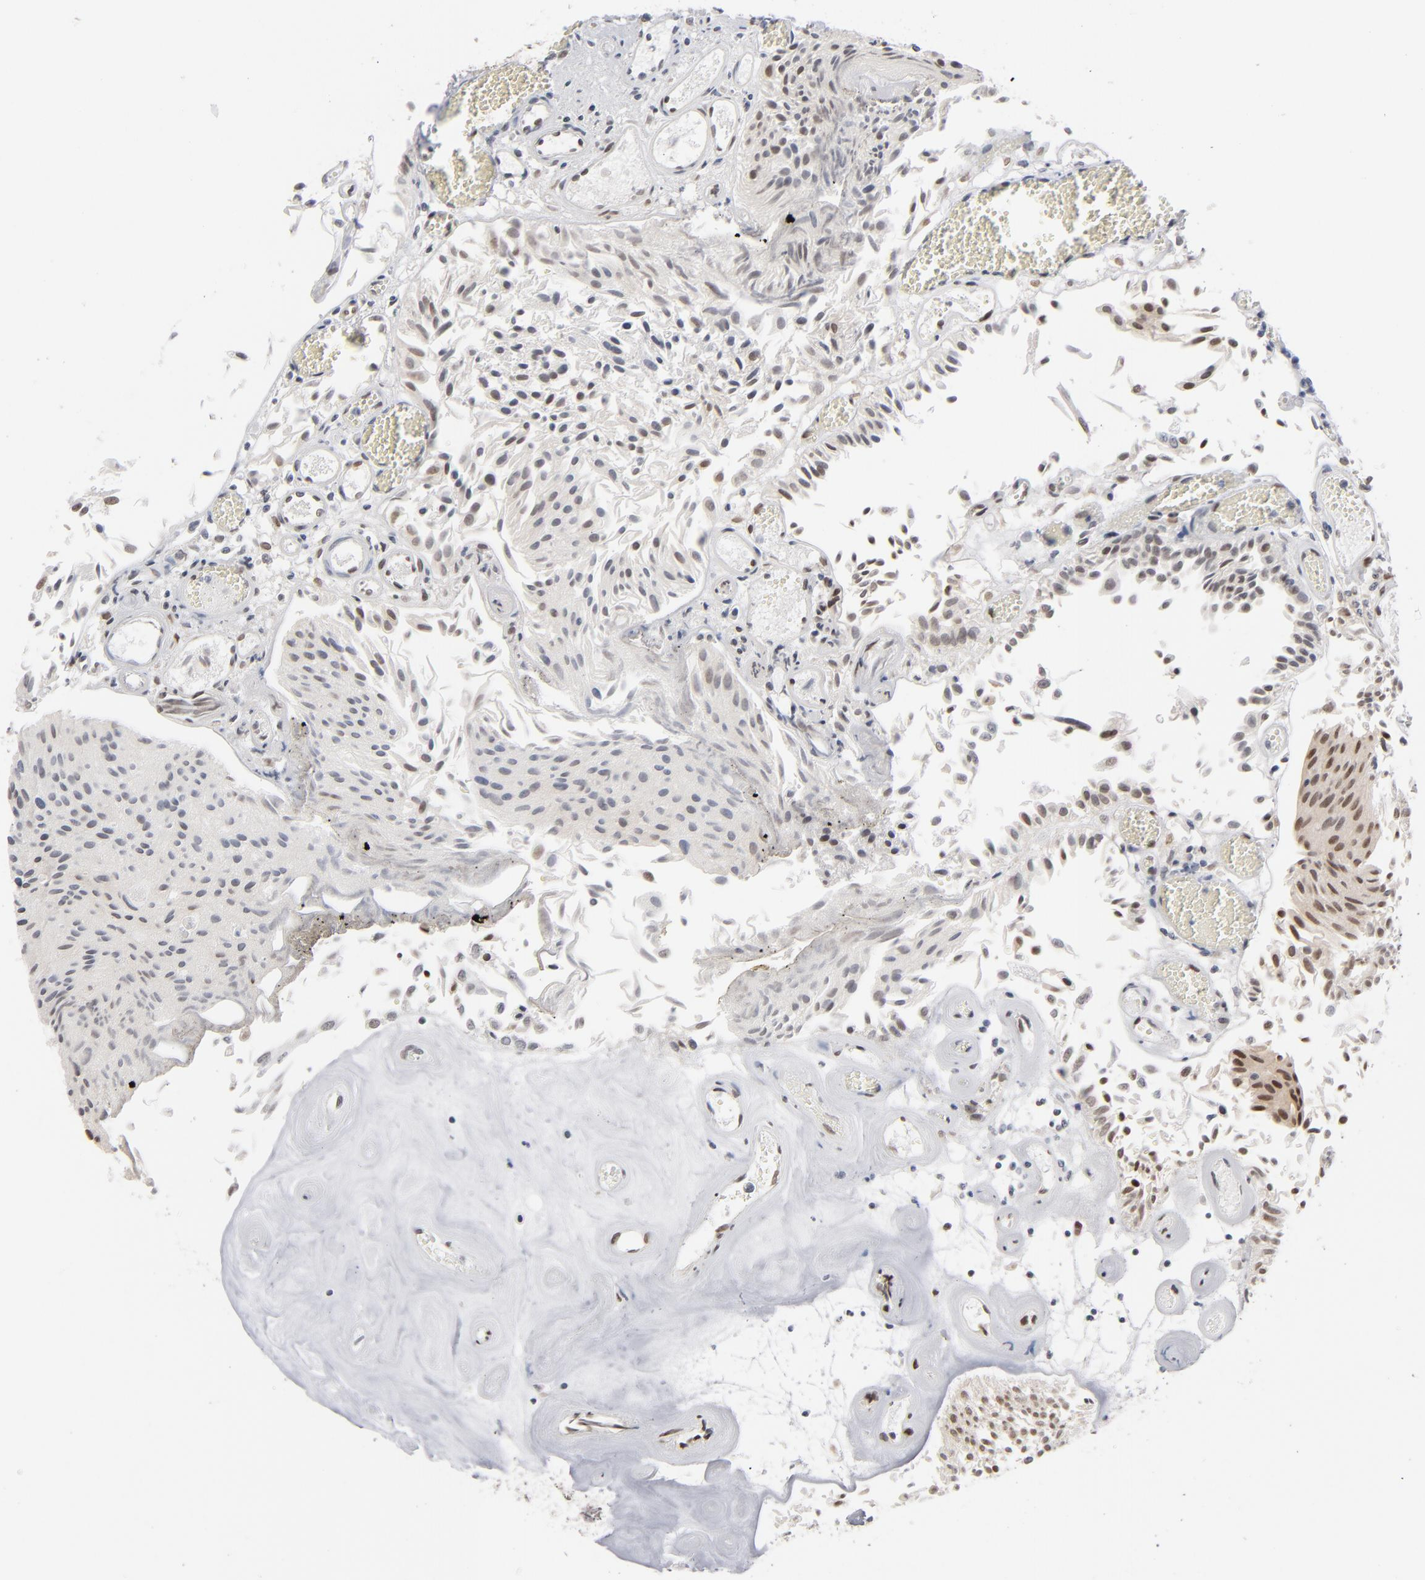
{"staining": {"intensity": "moderate", "quantity": "<25%", "location": "nuclear"}, "tissue": "urothelial cancer", "cell_type": "Tumor cells", "image_type": "cancer", "snomed": [{"axis": "morphology", "description": "Urothelial carcinoma, Low grade"}, {"axis": "topography", "description": "Urinary bladder"}], "caption": "An IHC image of tumor tissue is shown. Protein staining in brown highlights moderate nuclear positivity in low-grade urothelial carcinoma within tumor cells.", "gene": "IRF9", "patient": {"sex": "male", "age": 86}}